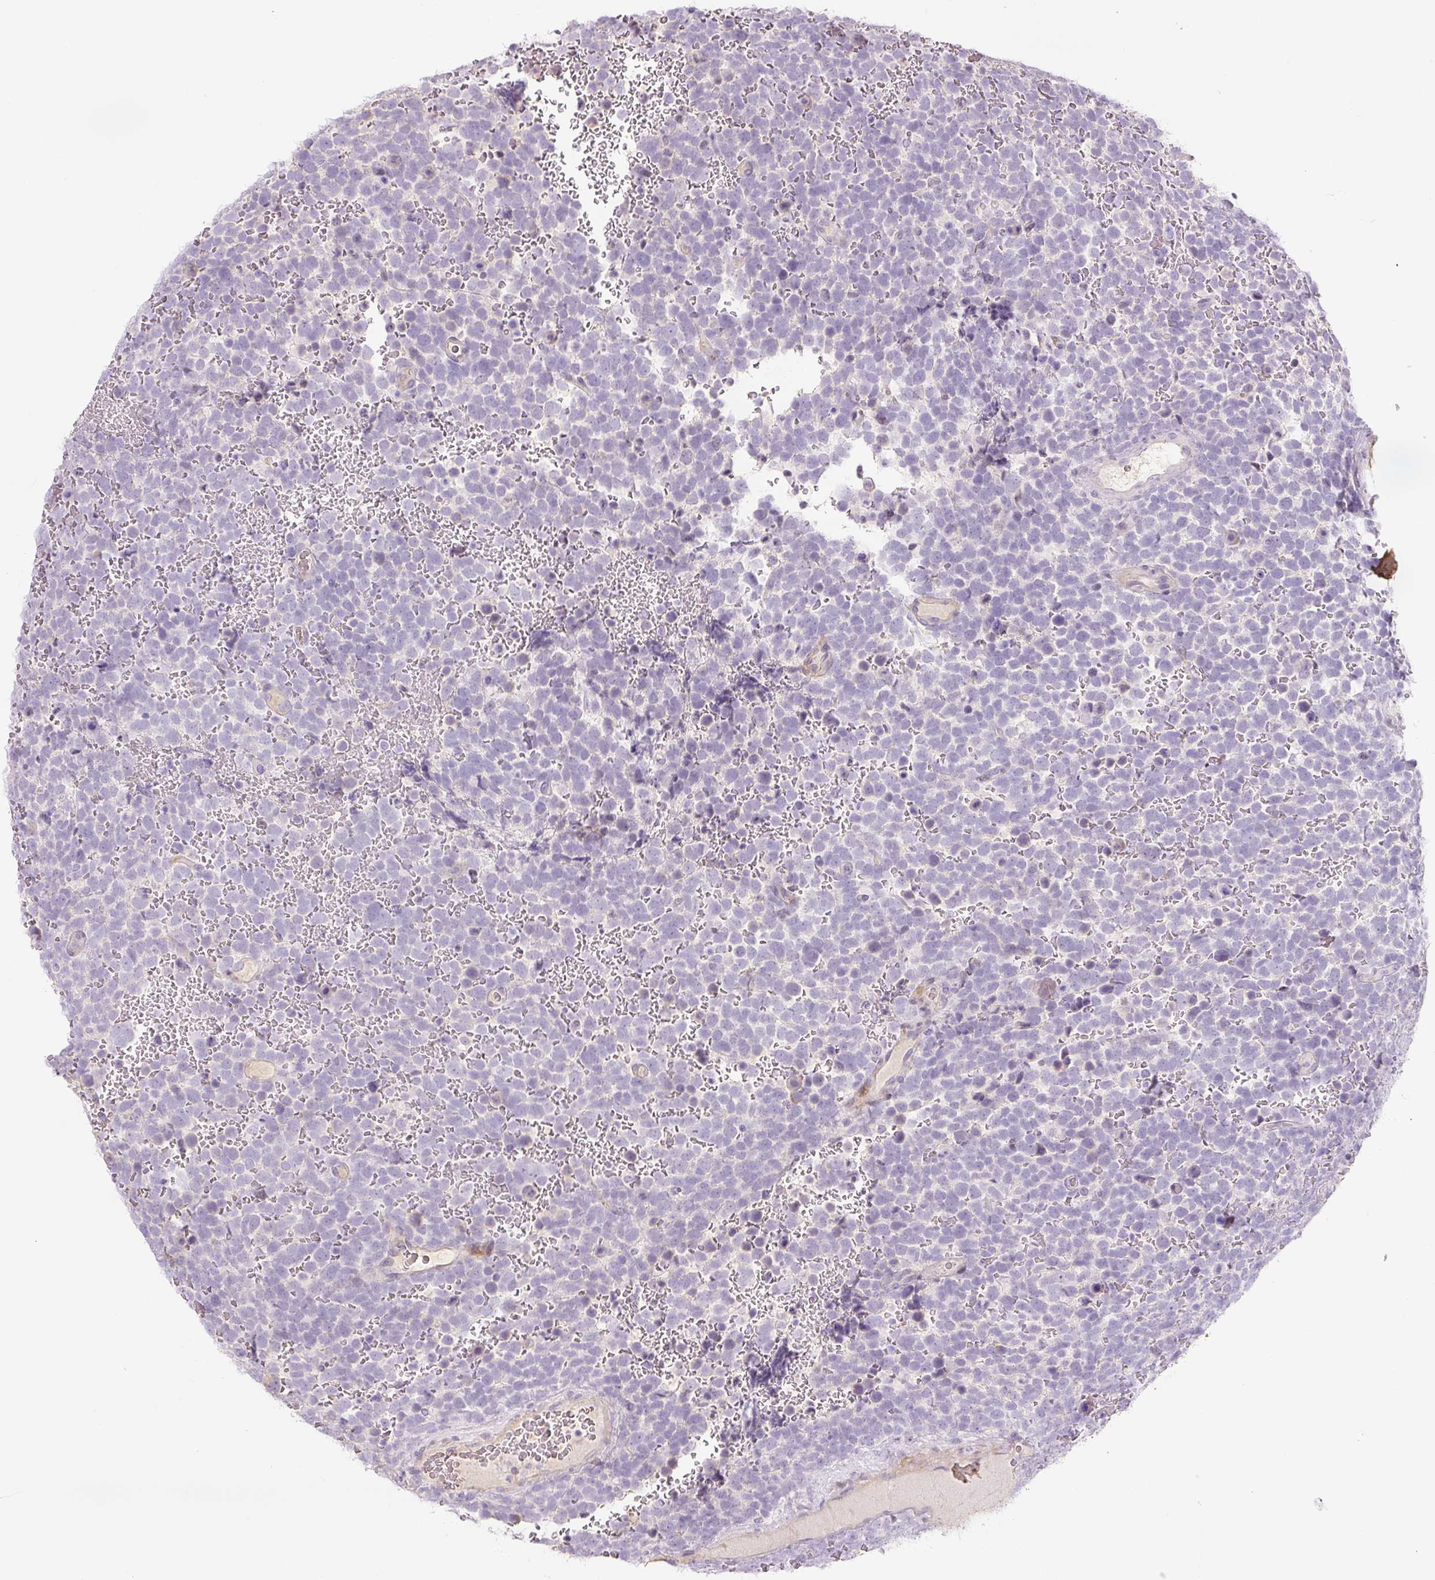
{"staining": {"intensity": "negative", "quantity": "none", "location": "none"}, "tissue": "urothelial cancer", "cell_type": "Tumor cells", "image_type": "cancer", "snomed": [{"axis": "morphology", "description": "Urothelial carcinoma, High grade"}, {"axis": "topography", "description": "Urinary bladder"}], "caption": "High power microscopy histopathology image of an immunohistochemistry (IHC) image of urothelial cancer, revealing no significant positivity in tumor cells.", "gene": "PRM1", "patient": {"sex": "female", "age": 82}}